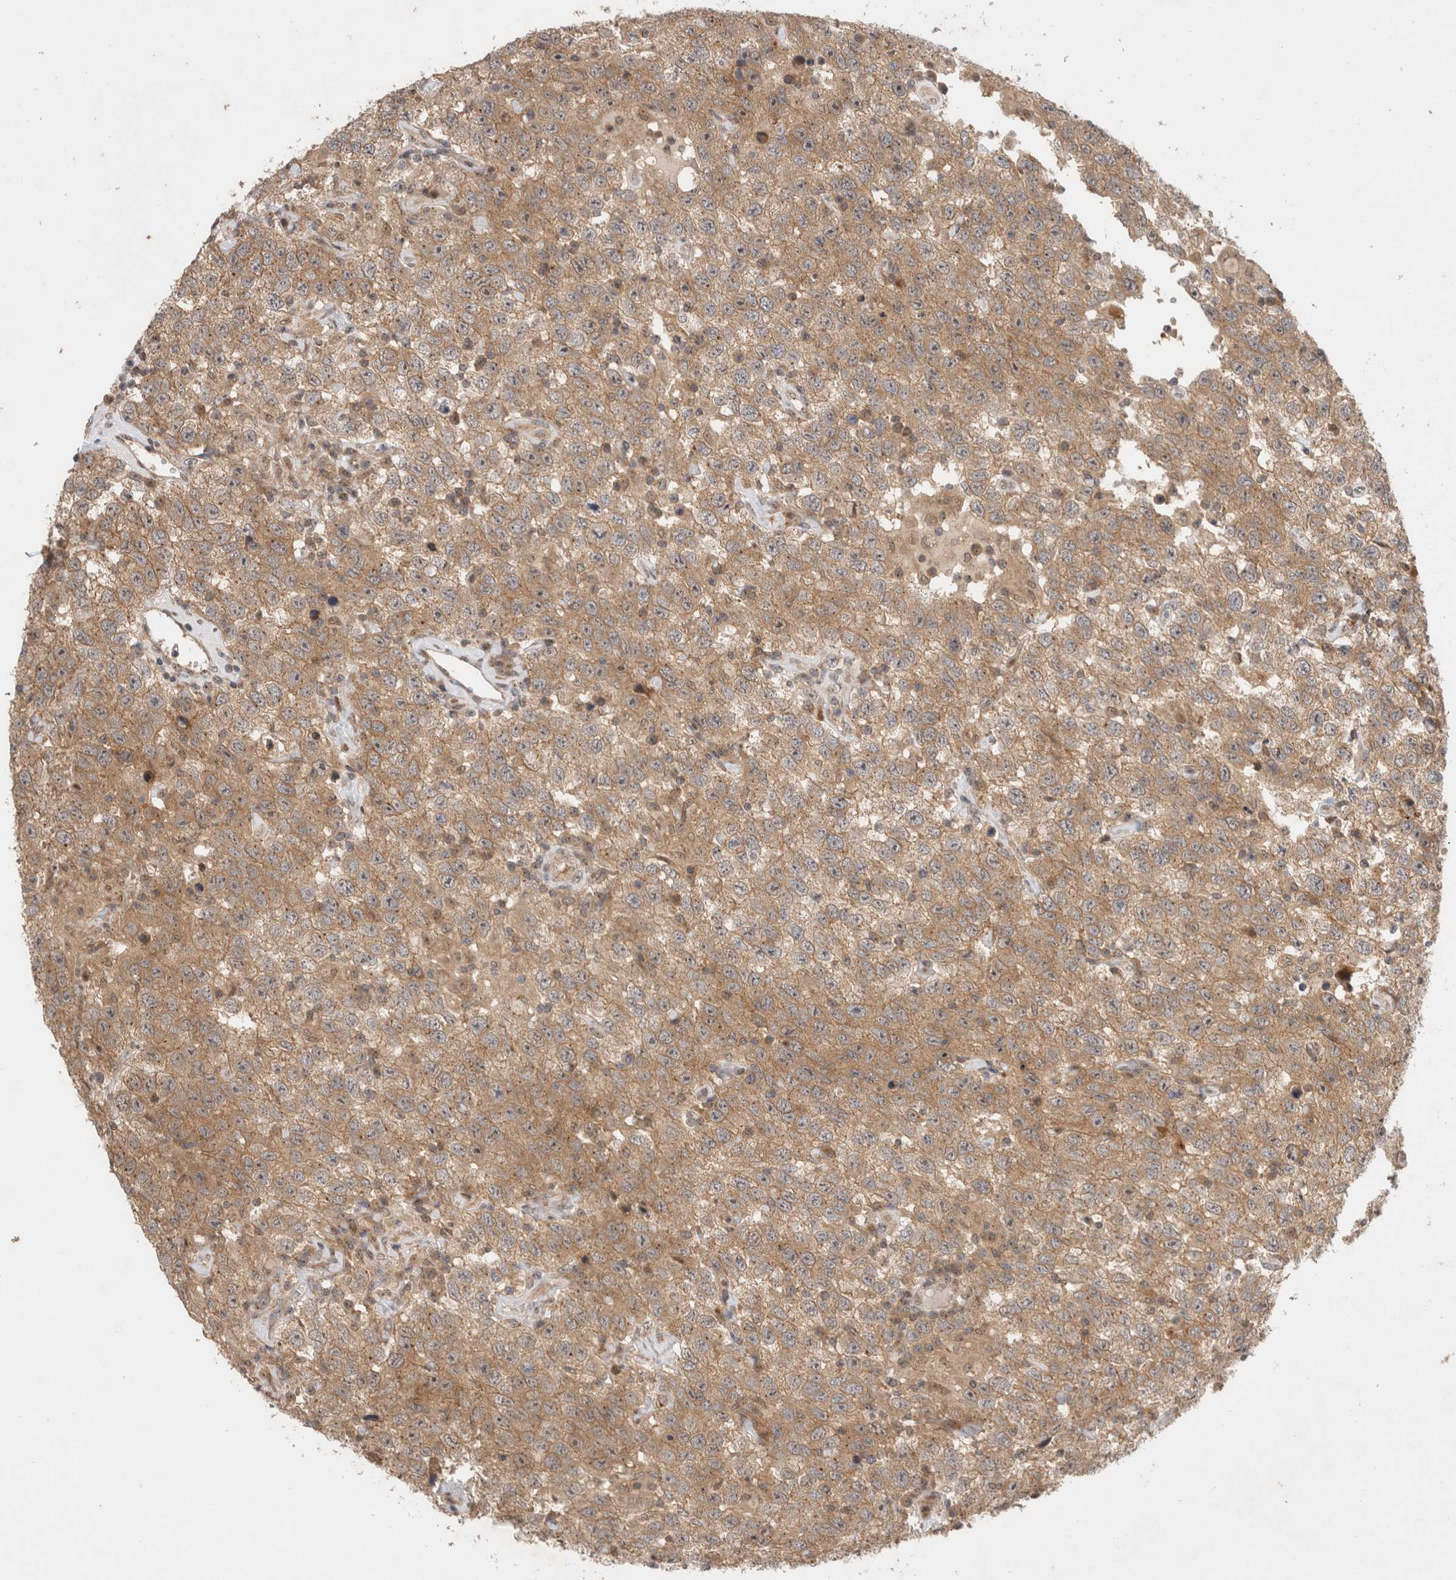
{"staining": {"intensity": "moderate", "quantity": ">75%", "location": "cytoplasmic/membranous"}, "tissue": "testis cancer", "cell_type": "Tumor cells", "image_type": "cancer", "snomed": [{"axis": "morphology", "description": "Seminoma, NOS"}, {"axis": "topography", "description": "Testis"}], "caption": "Immunohistochemical staining of testis cancer displays moderate cytoplasmic/membranous protein expression in about >75% of tumor cells. The staining was performed using DAB, with brown indicating positive protein expression. Nuclei are stained blue with hematoxylin.", "gene": "SLC29A1", "patient": {"sex": "male", "age": 41}}